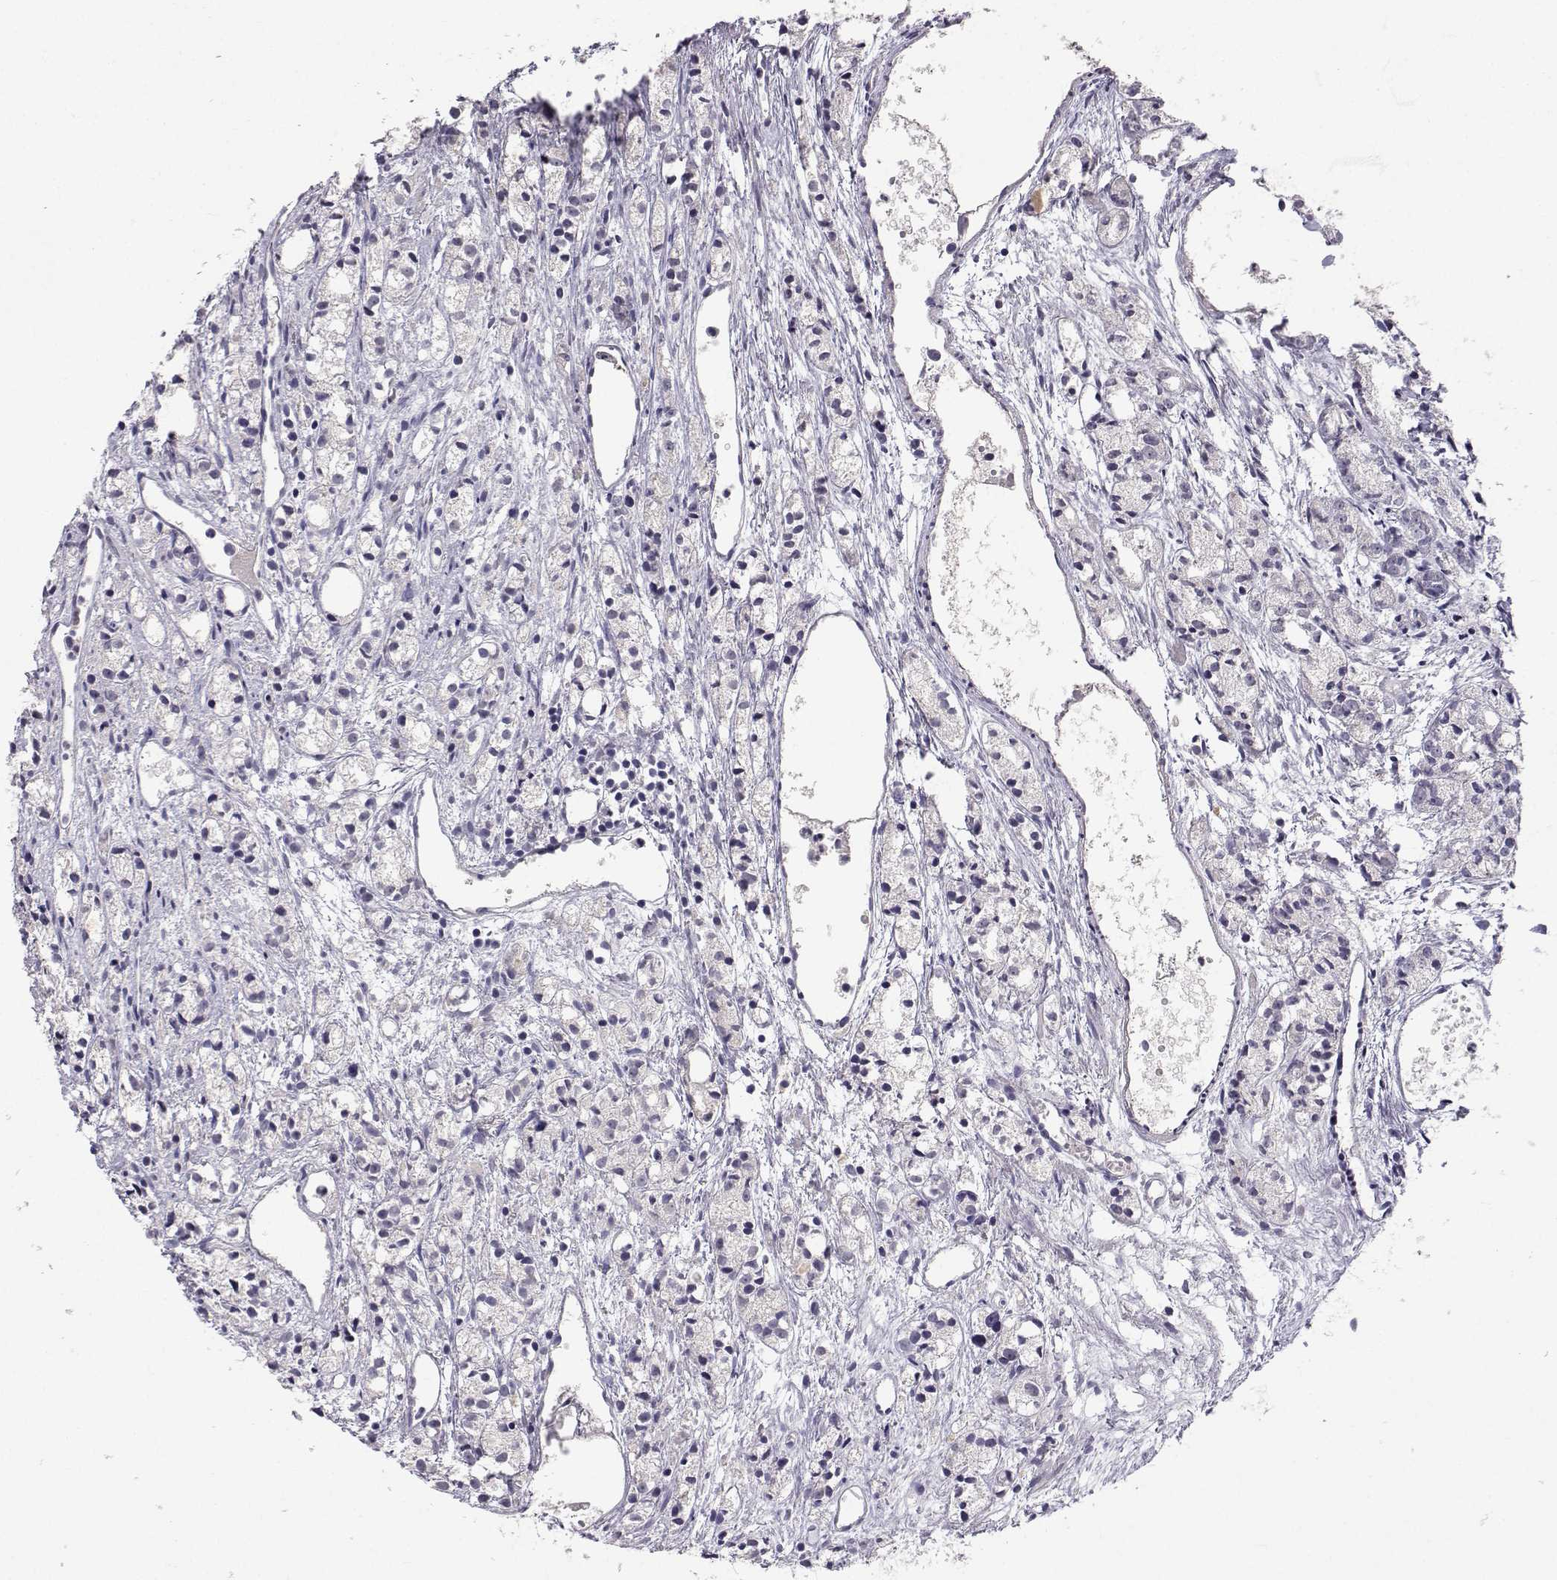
{"staining": {"intensity": "negative", "quantity": "none", "location": "none"}, "tissue": "prostate cancer", "cell_type": "Tumor cells", "image_type": "cancer", "snomed": [{"axis": "morphology", "description": "Adenocarcinoma, Medium grade"}, {"axis": "topography", "description": "Prostate"}], "caption": "This is an immunohistochemistry (IHC) photomicrograph of human prostate medium-grade adenocarcinoma. There is no staining in tumor cells.", "gene": "SLC6A3", "patient": {"sex": "male", "age": 74}}